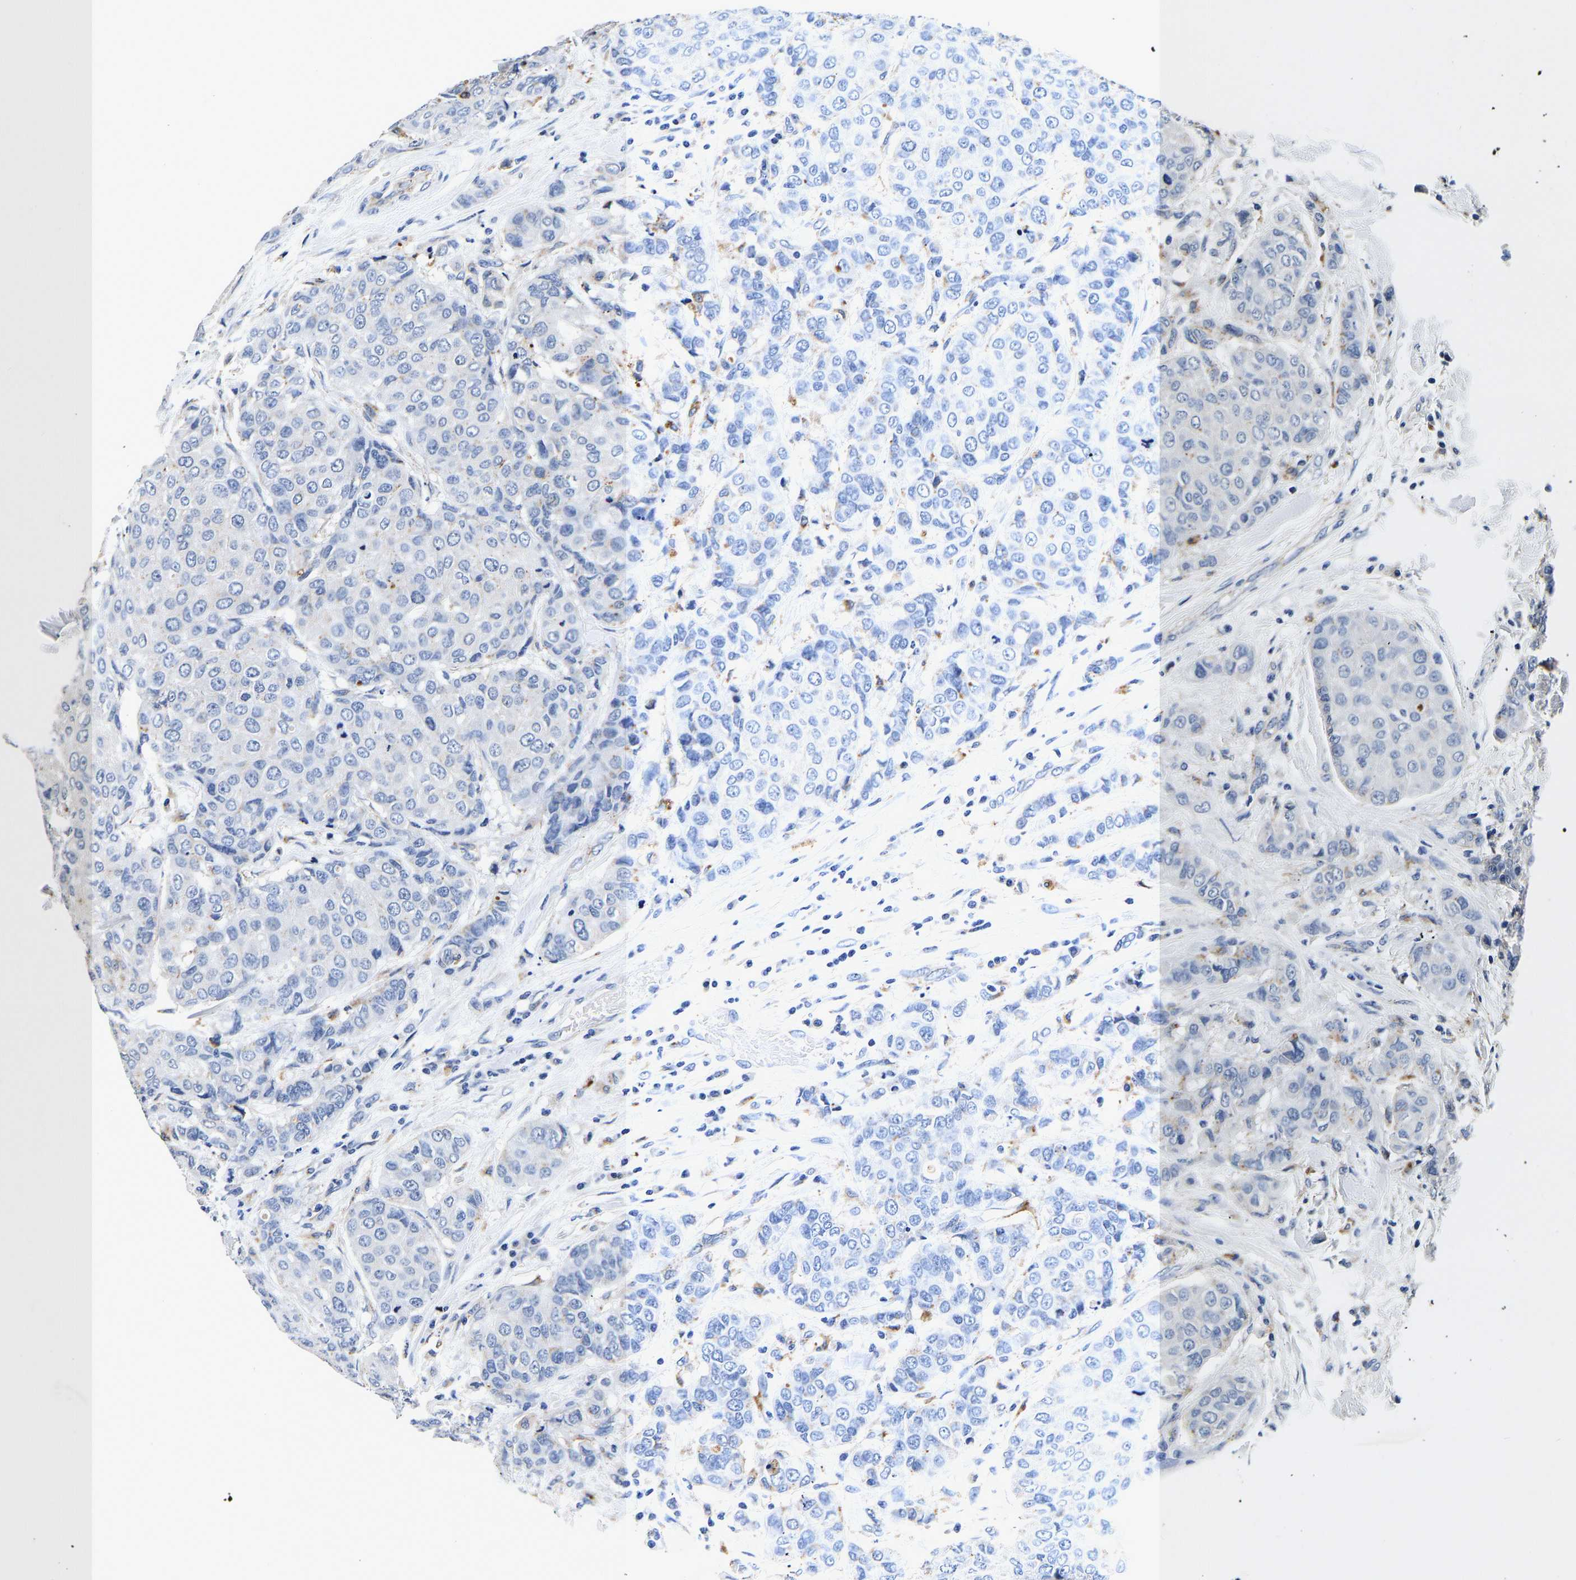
{"staining": {"intensity": "negative", "quantity": "none", "location": "none"}, "tissue": "breast cancer", "cell_type": "Tumor cells", "image_type": "cancer", "snomed": [{"axis": "morphology", "description": "Duct carcinoma"}, {"axis": "topography", "description": "Breast"}], "caption": "The photomicrograph demonstrates no staining of tumor cells in breast cancer.", "gene": "GRN", "patient": {"sex": "female", "age": 27}}